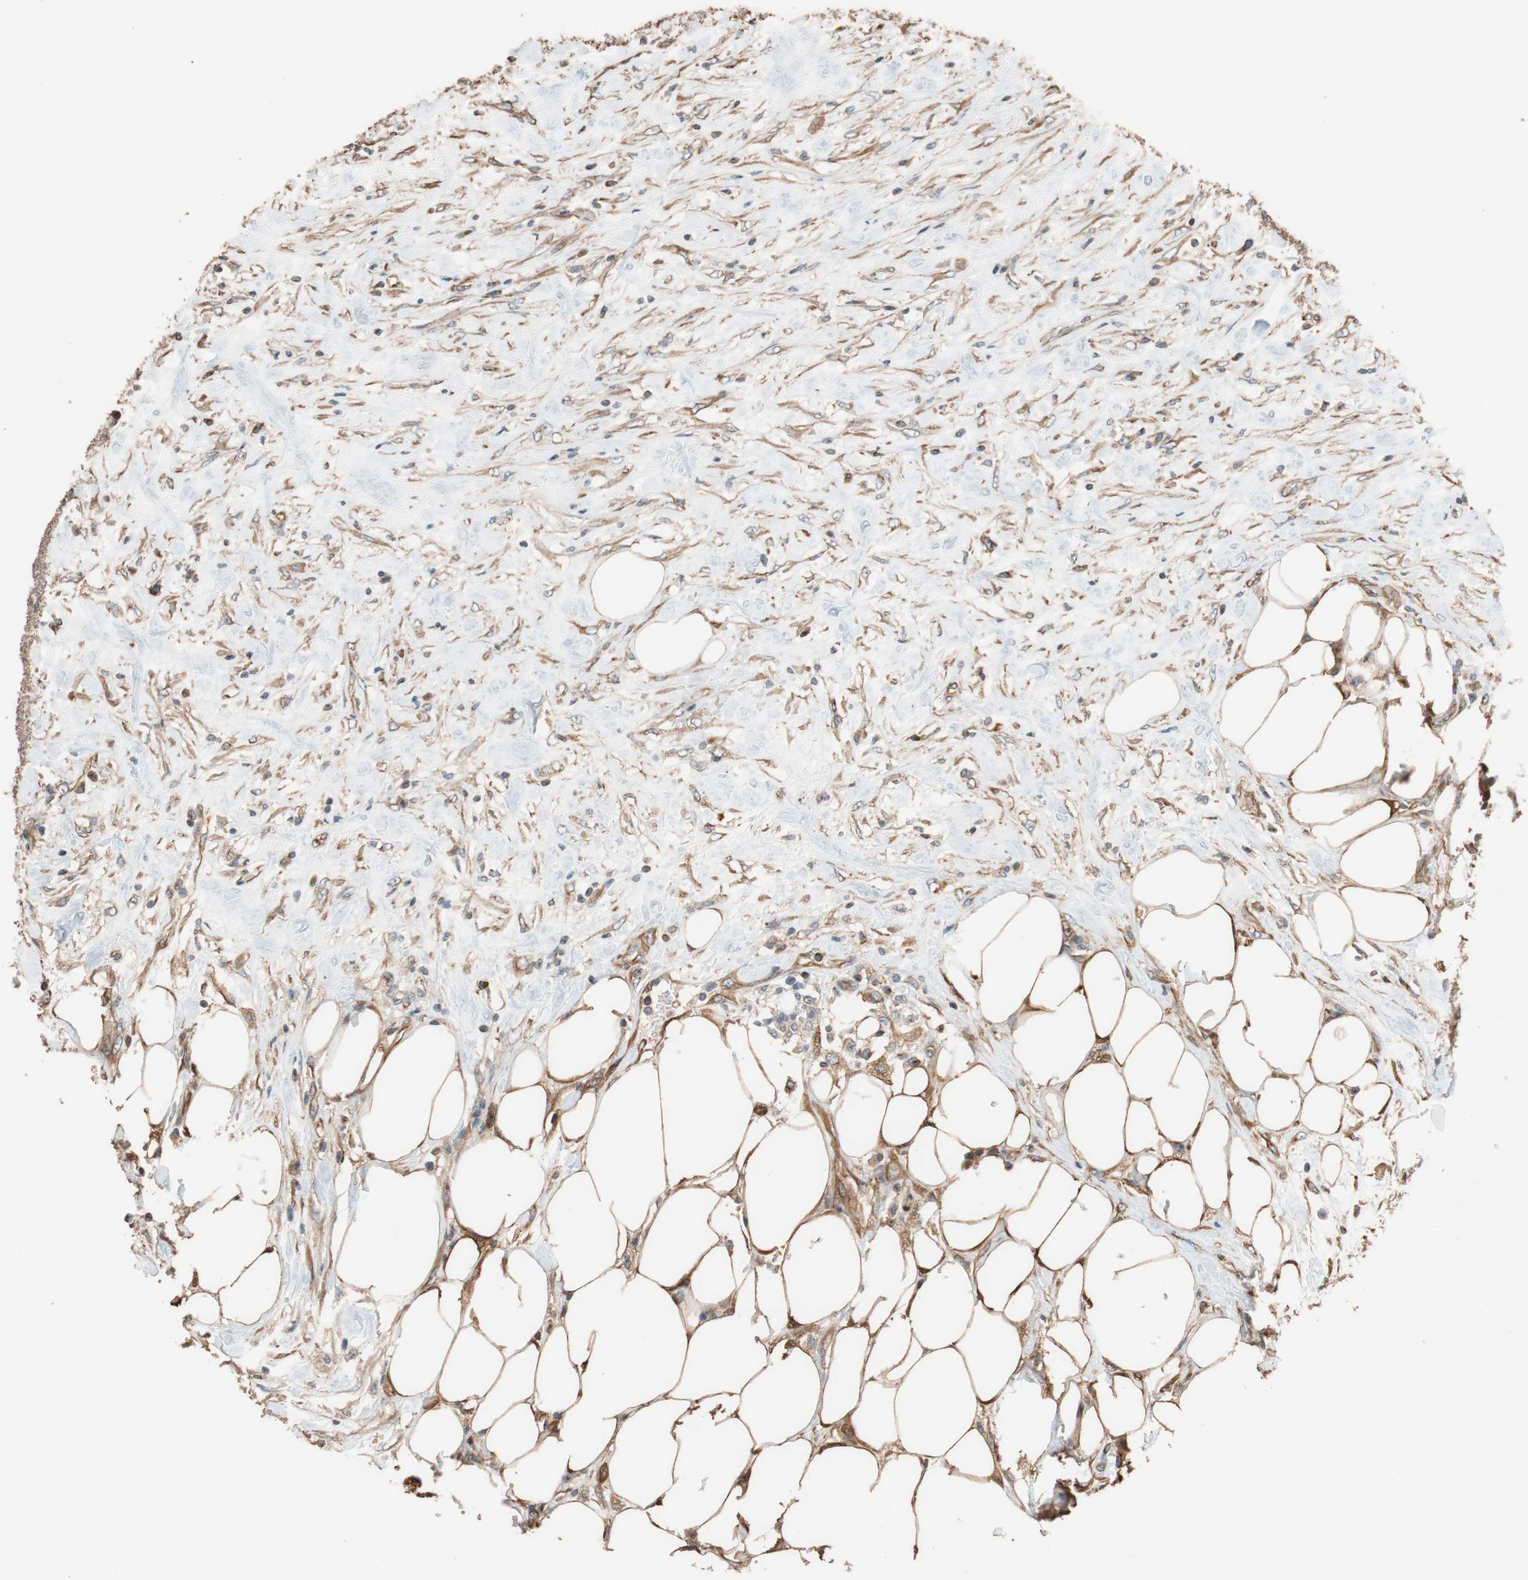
{"staining": {"intensity": "weak", "quantity": "25%-75%", "location": "cytoplasmic/membranous"}, "tissue": "urothelial cancer", "cell_type": "Tumor cells", "image_type": "cancer", "snomed": [{"axis": "morphology", "description": "Urothelial carcinoma, High grade"}, {"axis": "topography", "description": "Urinary bladder"}], "caption": "Immunohistochemical staining of urothelial cancer displays low levels of weak cytoplasmic/membranous staining in approximately 25%-75% of tumor cells.", "gene": "TUBB", "patient": {"sex": "female", "age": 80}}